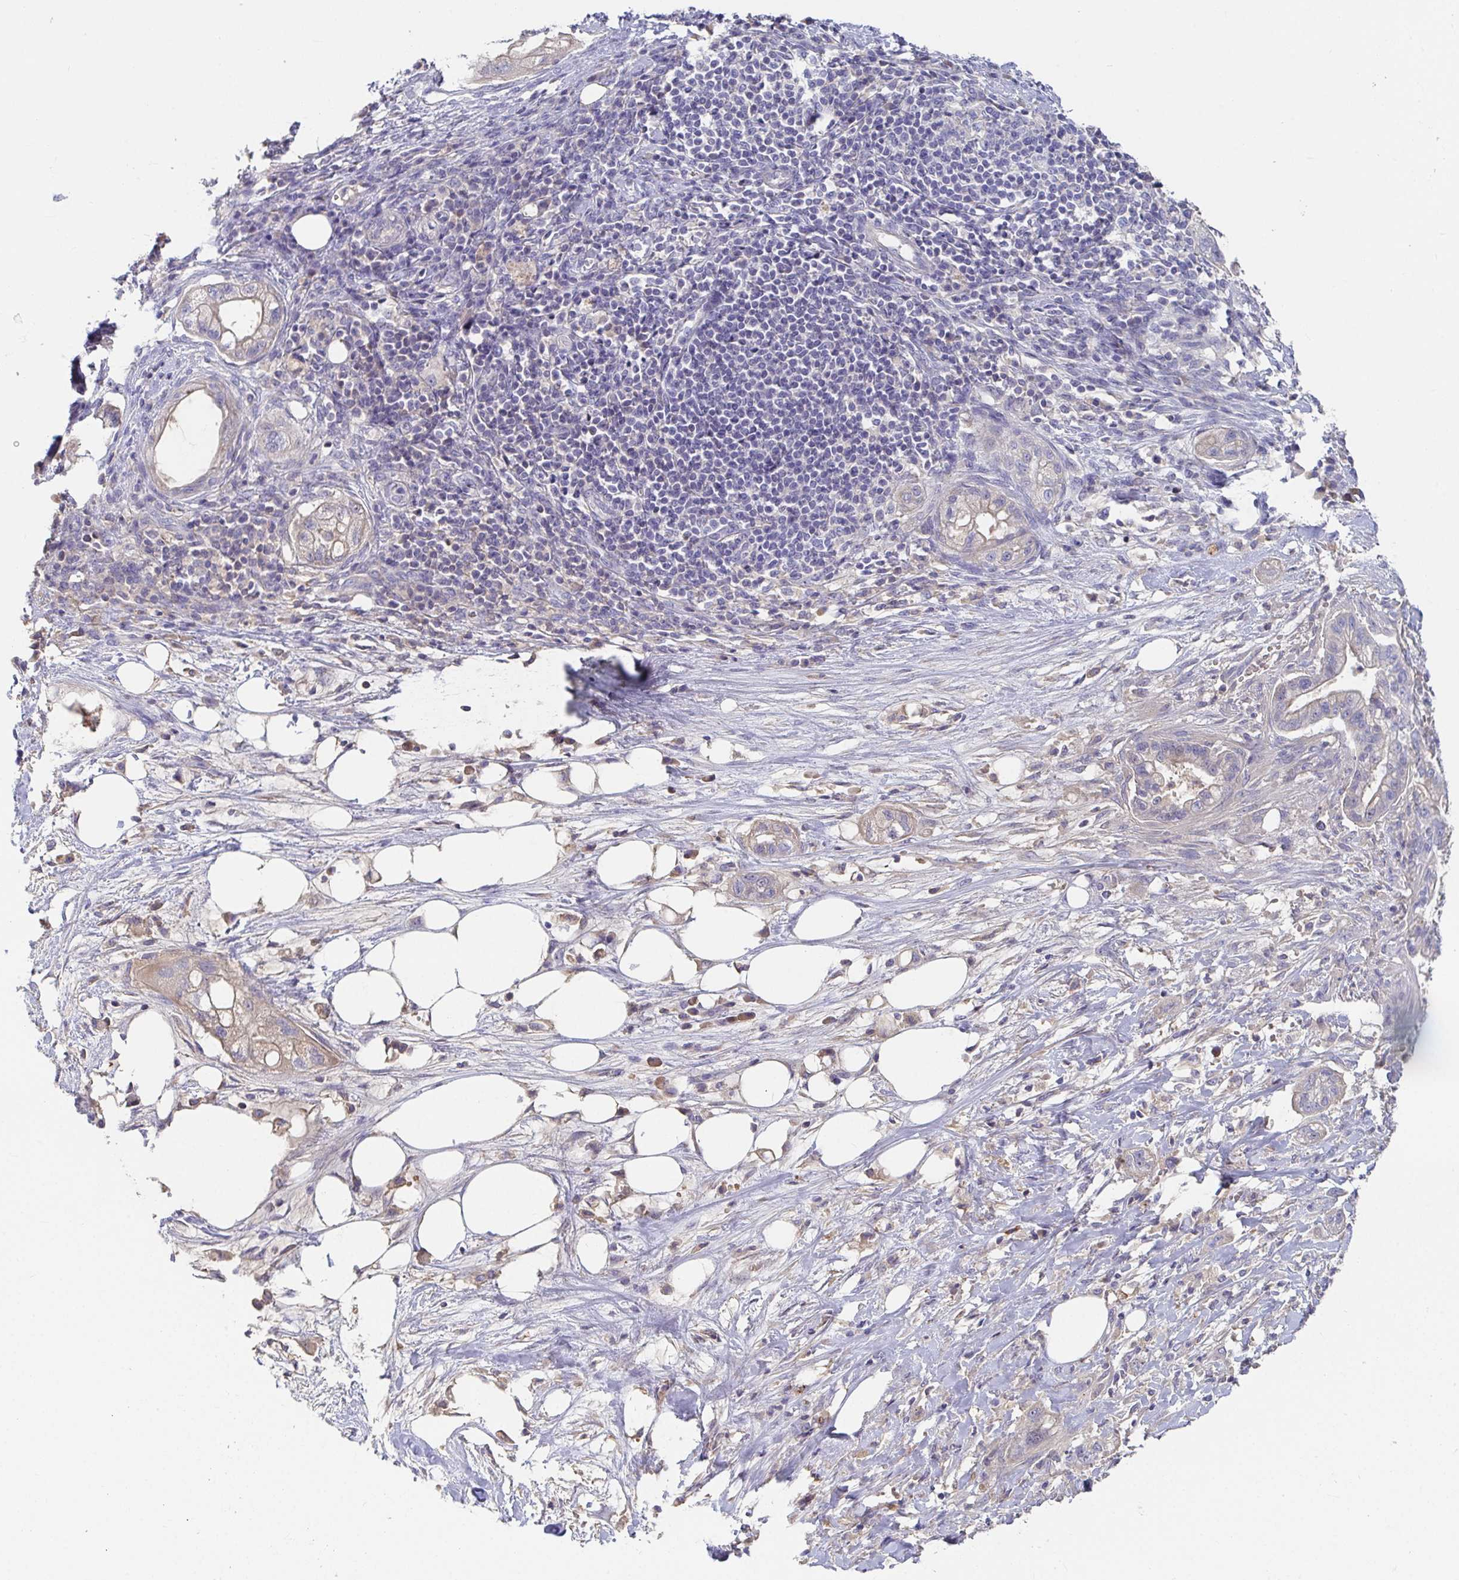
{"staining": {"intensity": "negative", "quantity": "none", "location": "none"}, "tissue": "pancreatic cancer", "cell_type": "Tumor cells", "image_type": "cancer", "snomed": [{"axis": "morphology", "description": "Adenocarcinoma, NOS"}, {"axis": "topography", "description": "Pancreas"}], "caption": "DAB (3,3'-diaminobenzidine) immunohistochemical staining of human pancreatic adenocarcinoma exhibits no significant staining in tumor cells.", "gene": "ANO5", "patient": {"sex": "male", "age": 44}}